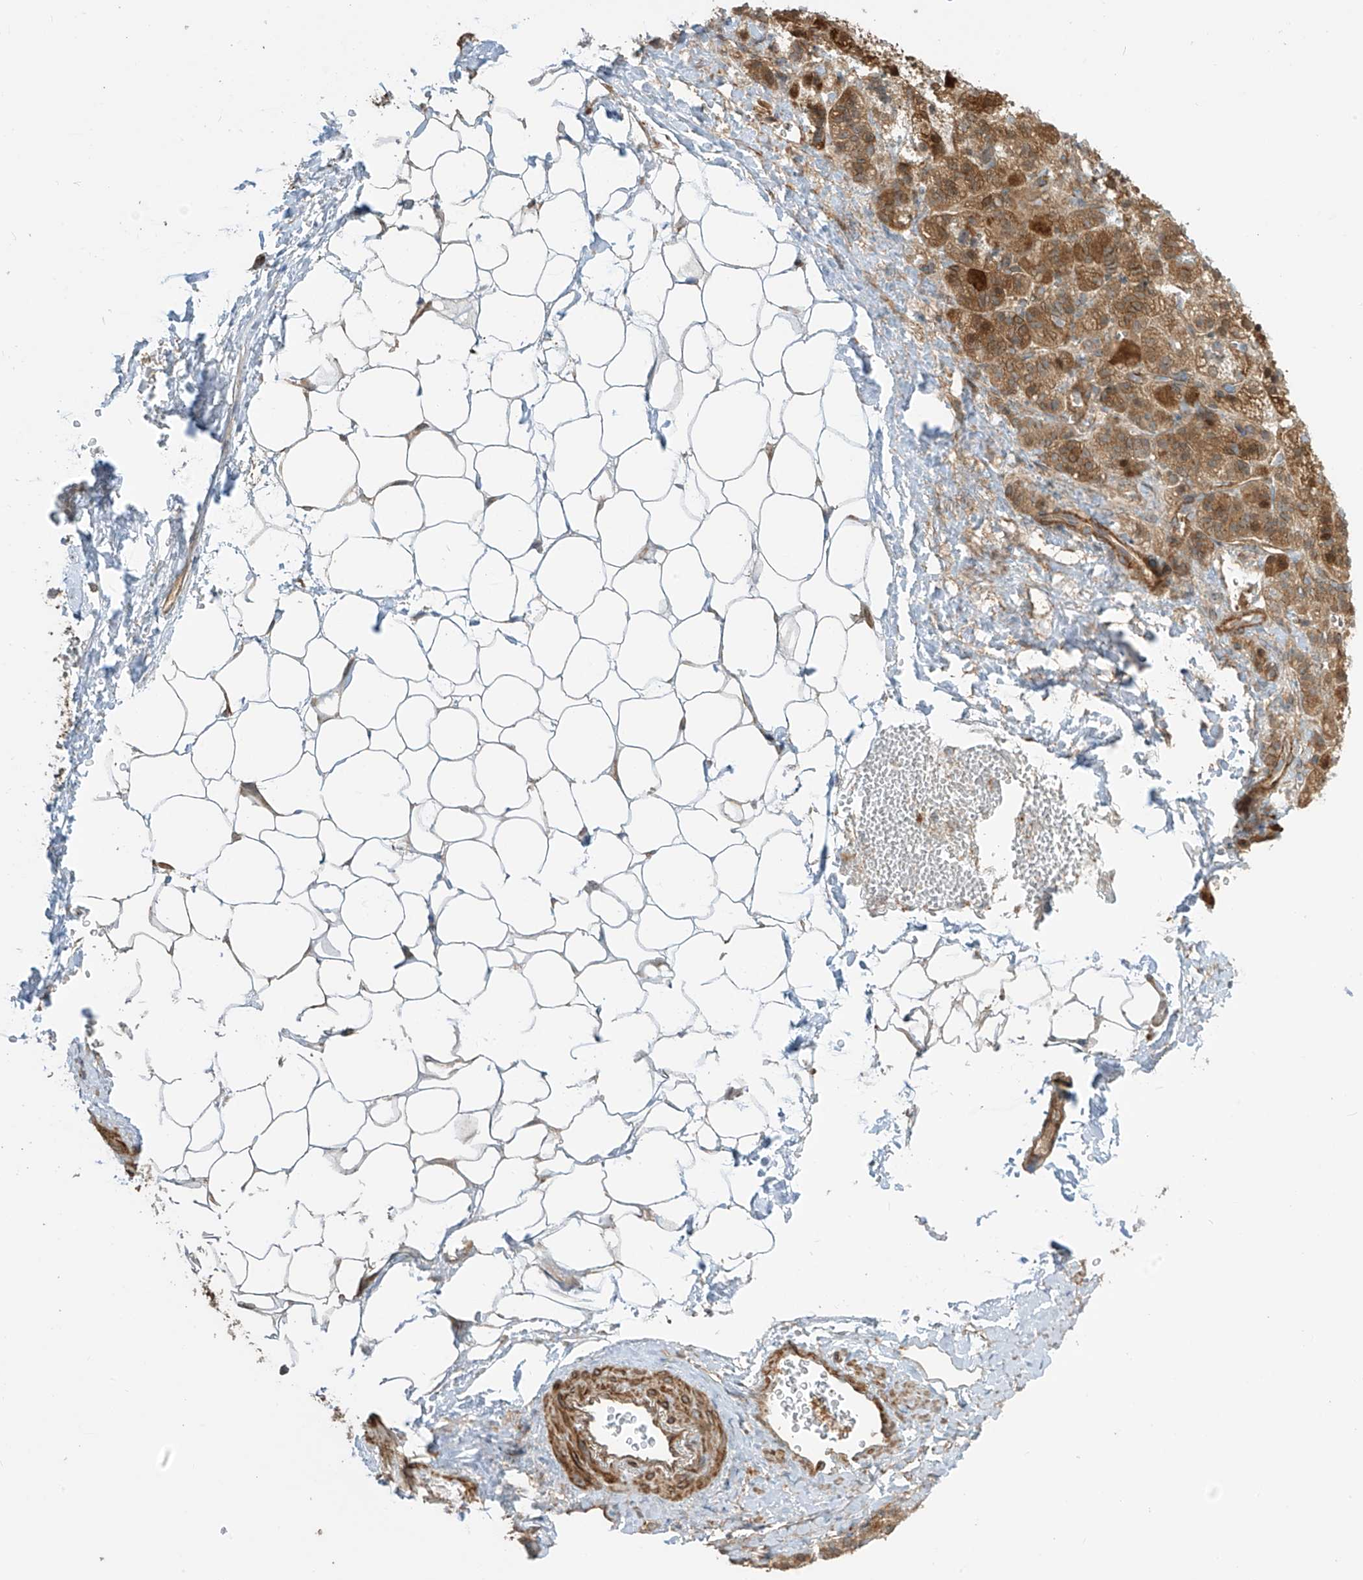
{"staining": {"intensity": "moderate", "quantity": "25%-75%", "location": "cytoplasmic/membranous"}, "tissue": "adrenal gland", "cell_type": "Glandular cells", "image_type": "normal", "snomed": [{"axis": "morphology", "description": "Normal tissue, NOS"}, {"axis": "topography", "description": "Adrenal gland"}], "caption": "Adrenal gland stained with DAB (3,3'-diaminobenzidine) immunohistochemistry (IHC) exhibits medium levels of moderate cytoplasmic/membranous positivity in about 25%-75% of glandular cells.", "gene": "ENTR1", "patient": {"sex": "female", "age": 57}}